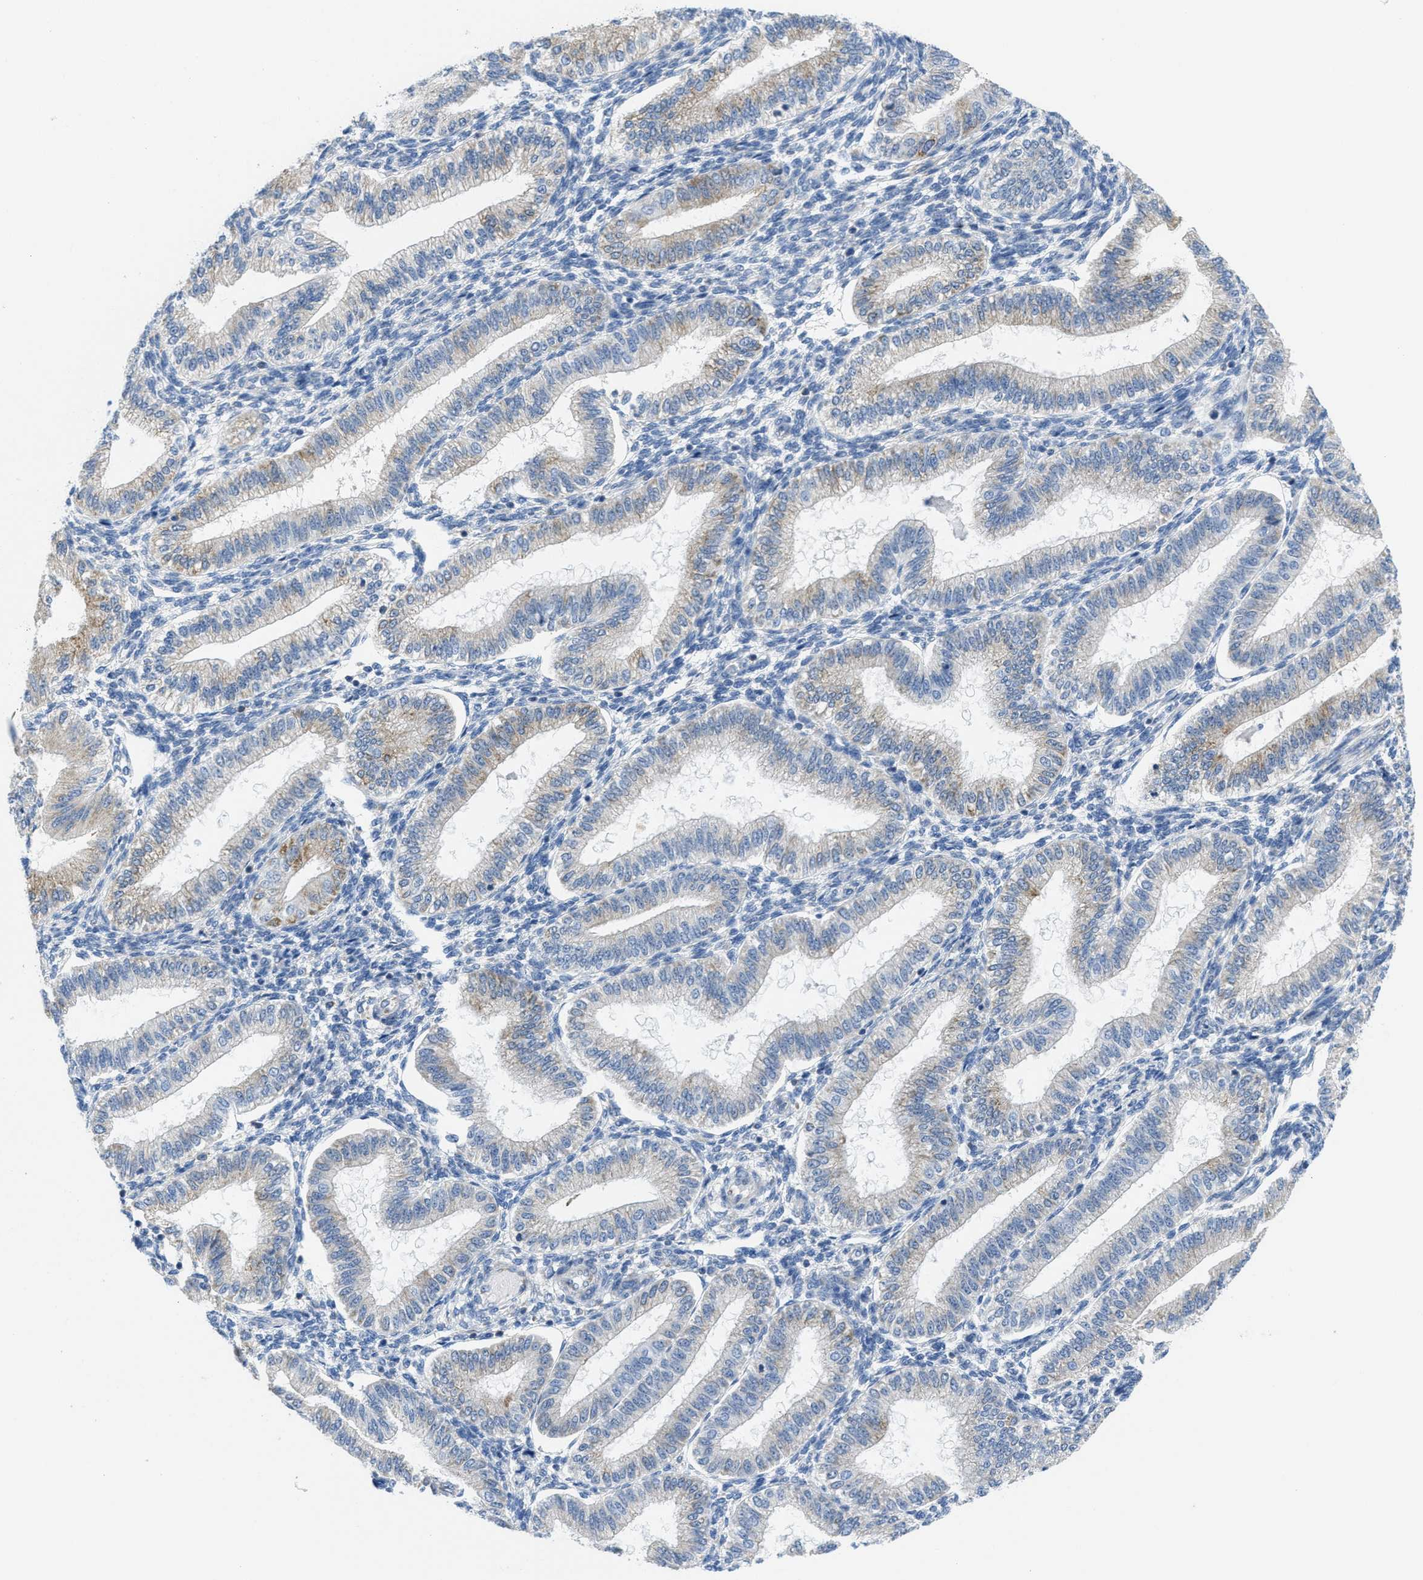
{"staining": {"intensity": "negative", "quantity": "none", "location": "none"}, "tissue": "endometrium", "cell_type": "Cells in endometrial stroma", "image_type": "normal", "snomed": [{"axis": "morphology", "description": "Normal tissue, NOS"}, {"axis": "topography", "description": "Endometrium"}], "caption": "Image shows no significant protein staining in cells in endometrial stroma of benign endometrium. (DAB (3,3'-diaminobenzidine) IHC with hematoxylin counter stain).", "gene": "PTDSS1", "patient": {"sex": "female", "age": 39}}